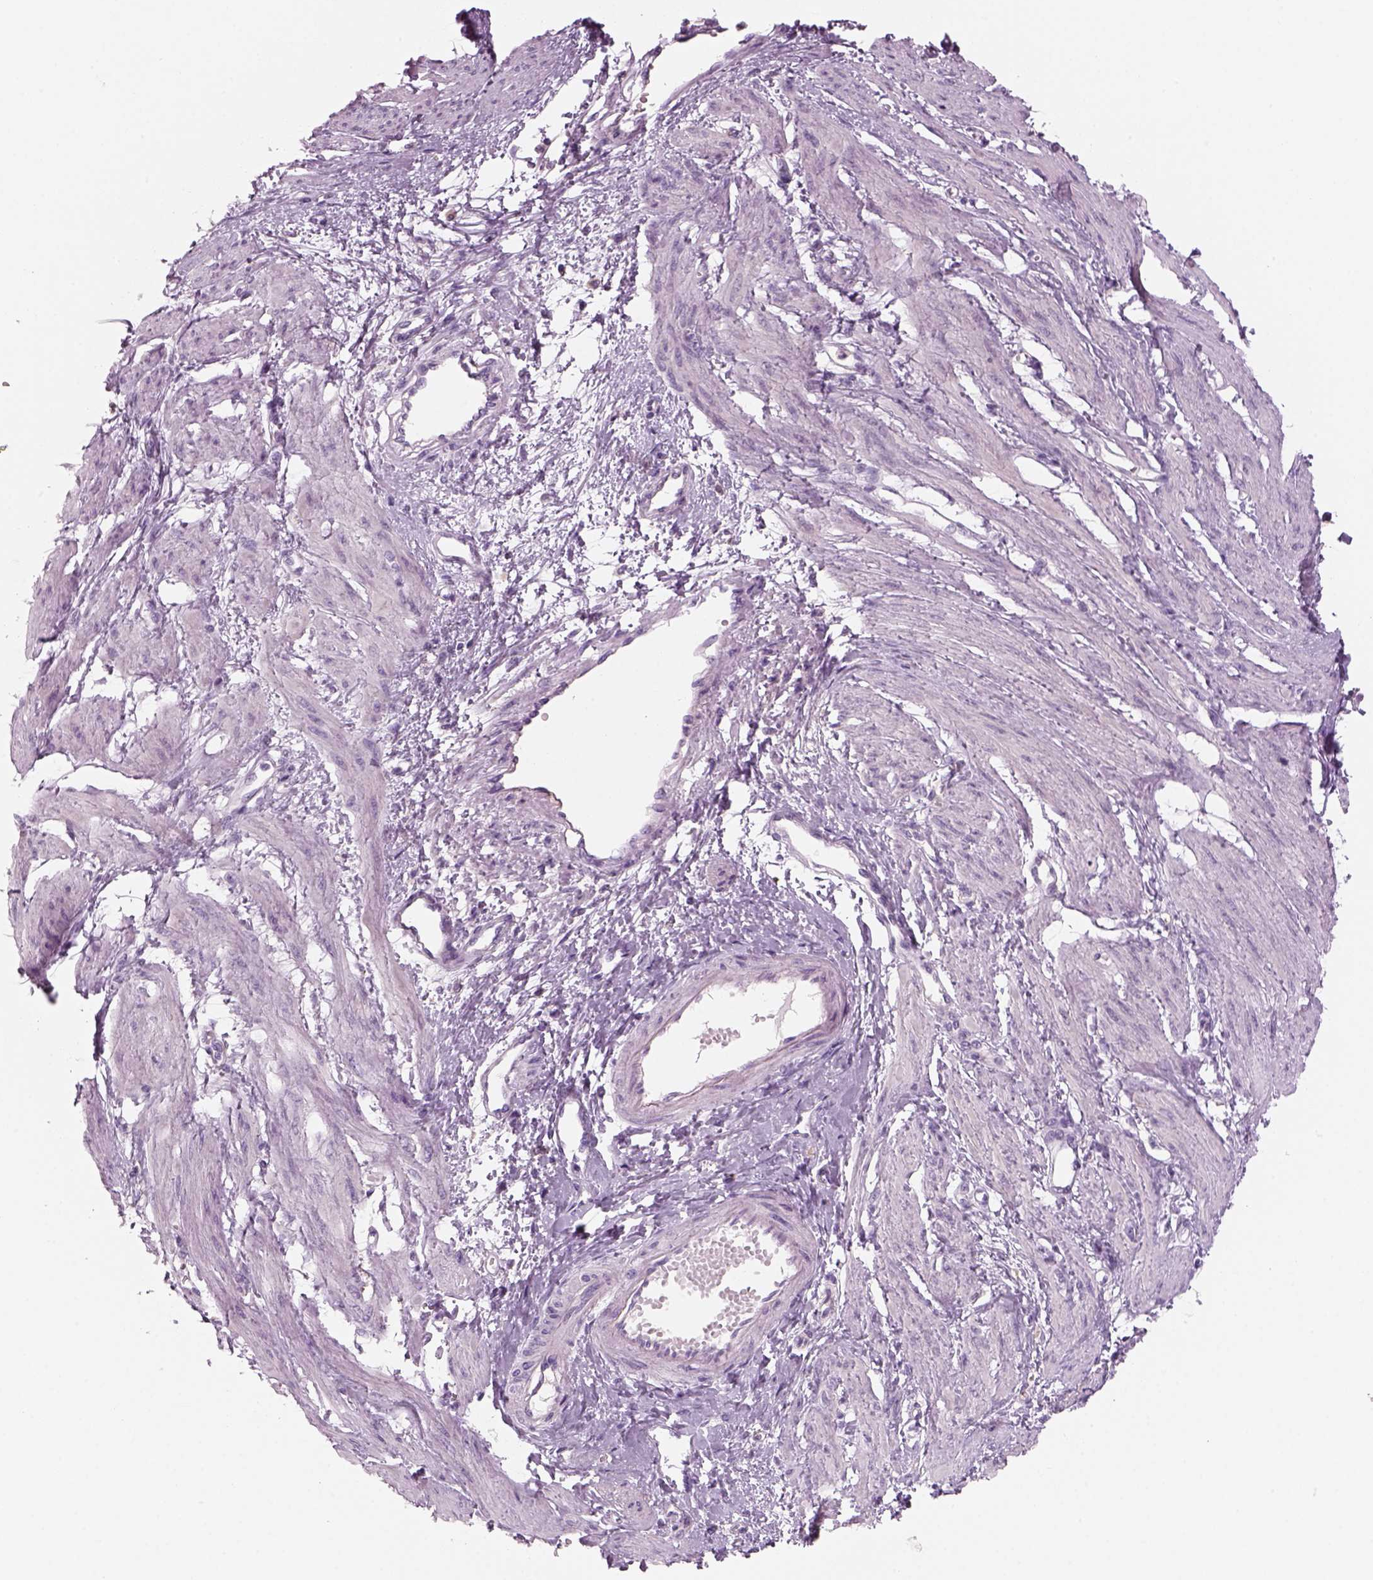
{"staining": {"intensity": "negative", "quantity": "none", "location": "none"}, "tissue": "smooth muscle", "cell_type": "Smooth muscle cells", "image_type": "normal", "snomed": [{"axis": "morphology", "description": "Normal tissue, NOS"}, {"axis": "topography", "description": "Smooth muscle"}, {"axis": "topography", "description": "Uterus"}], "caption": "Normal smooth muscle was stained to show a protein in brown. There is no significant staining in smooth muscle cells.", "gene": "SLC1A7", "patient": {"sex": "female", "age": 39}}